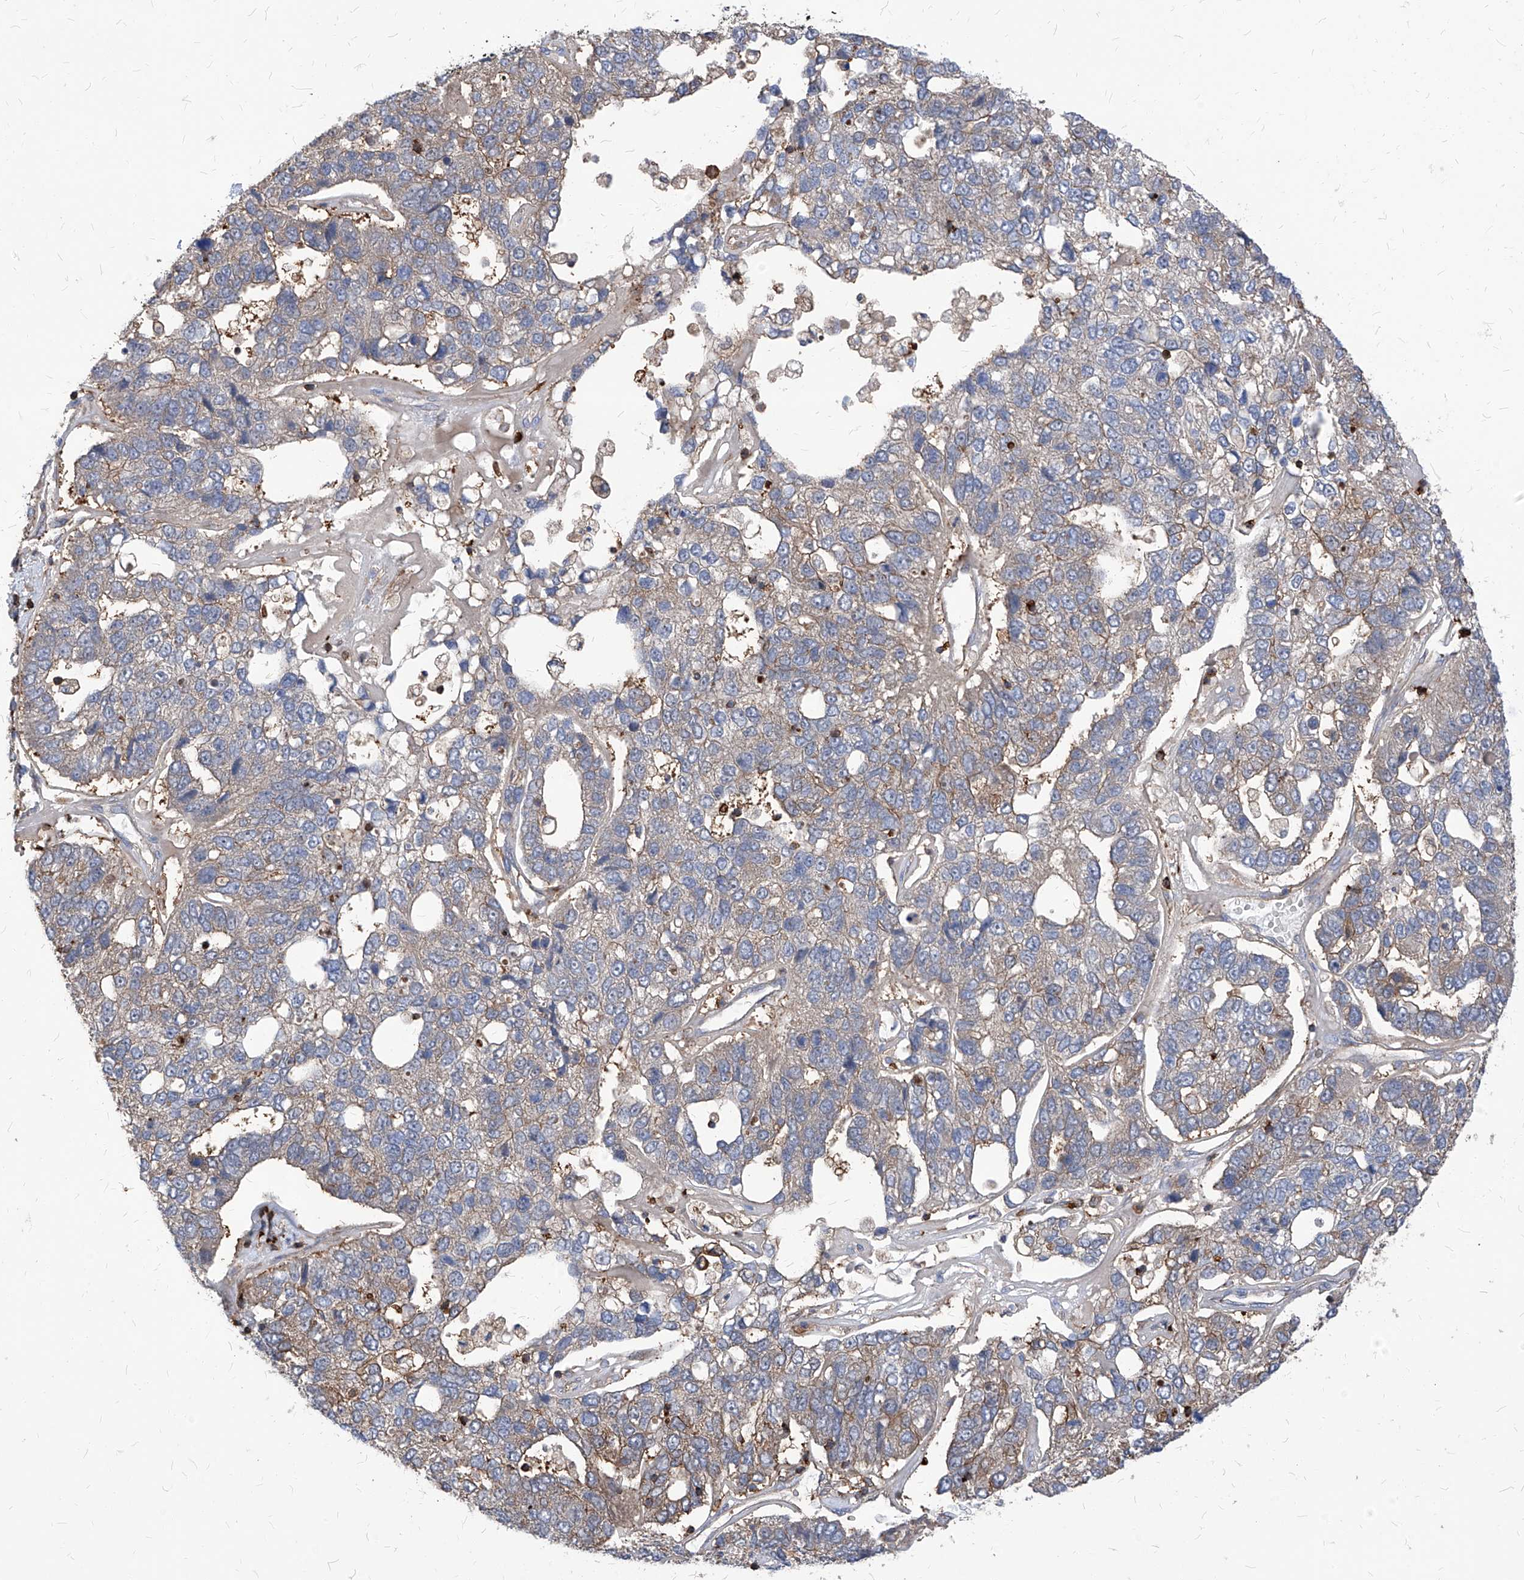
{"staining": {"intensity": "weak", "quantity": "<25%", "location": "cytoplasmic/membranous"}, "tissue": "pancreatic cancer", "cell_type": "Tumor cells", "image_type": "cancer", "snomed": [{"axis": "morphology", "description": "Adenocarcinoma, NOS"}, {"axis": "topography", "description": "Pancreas"}], "caption": "This is a micrograph of immunohistochemistry (IHC) staining of pancreatic cancer, which shows no staining in tumor cells.", "gene": "ABRACL", "patient": {"sex": "female", "age": 61}}